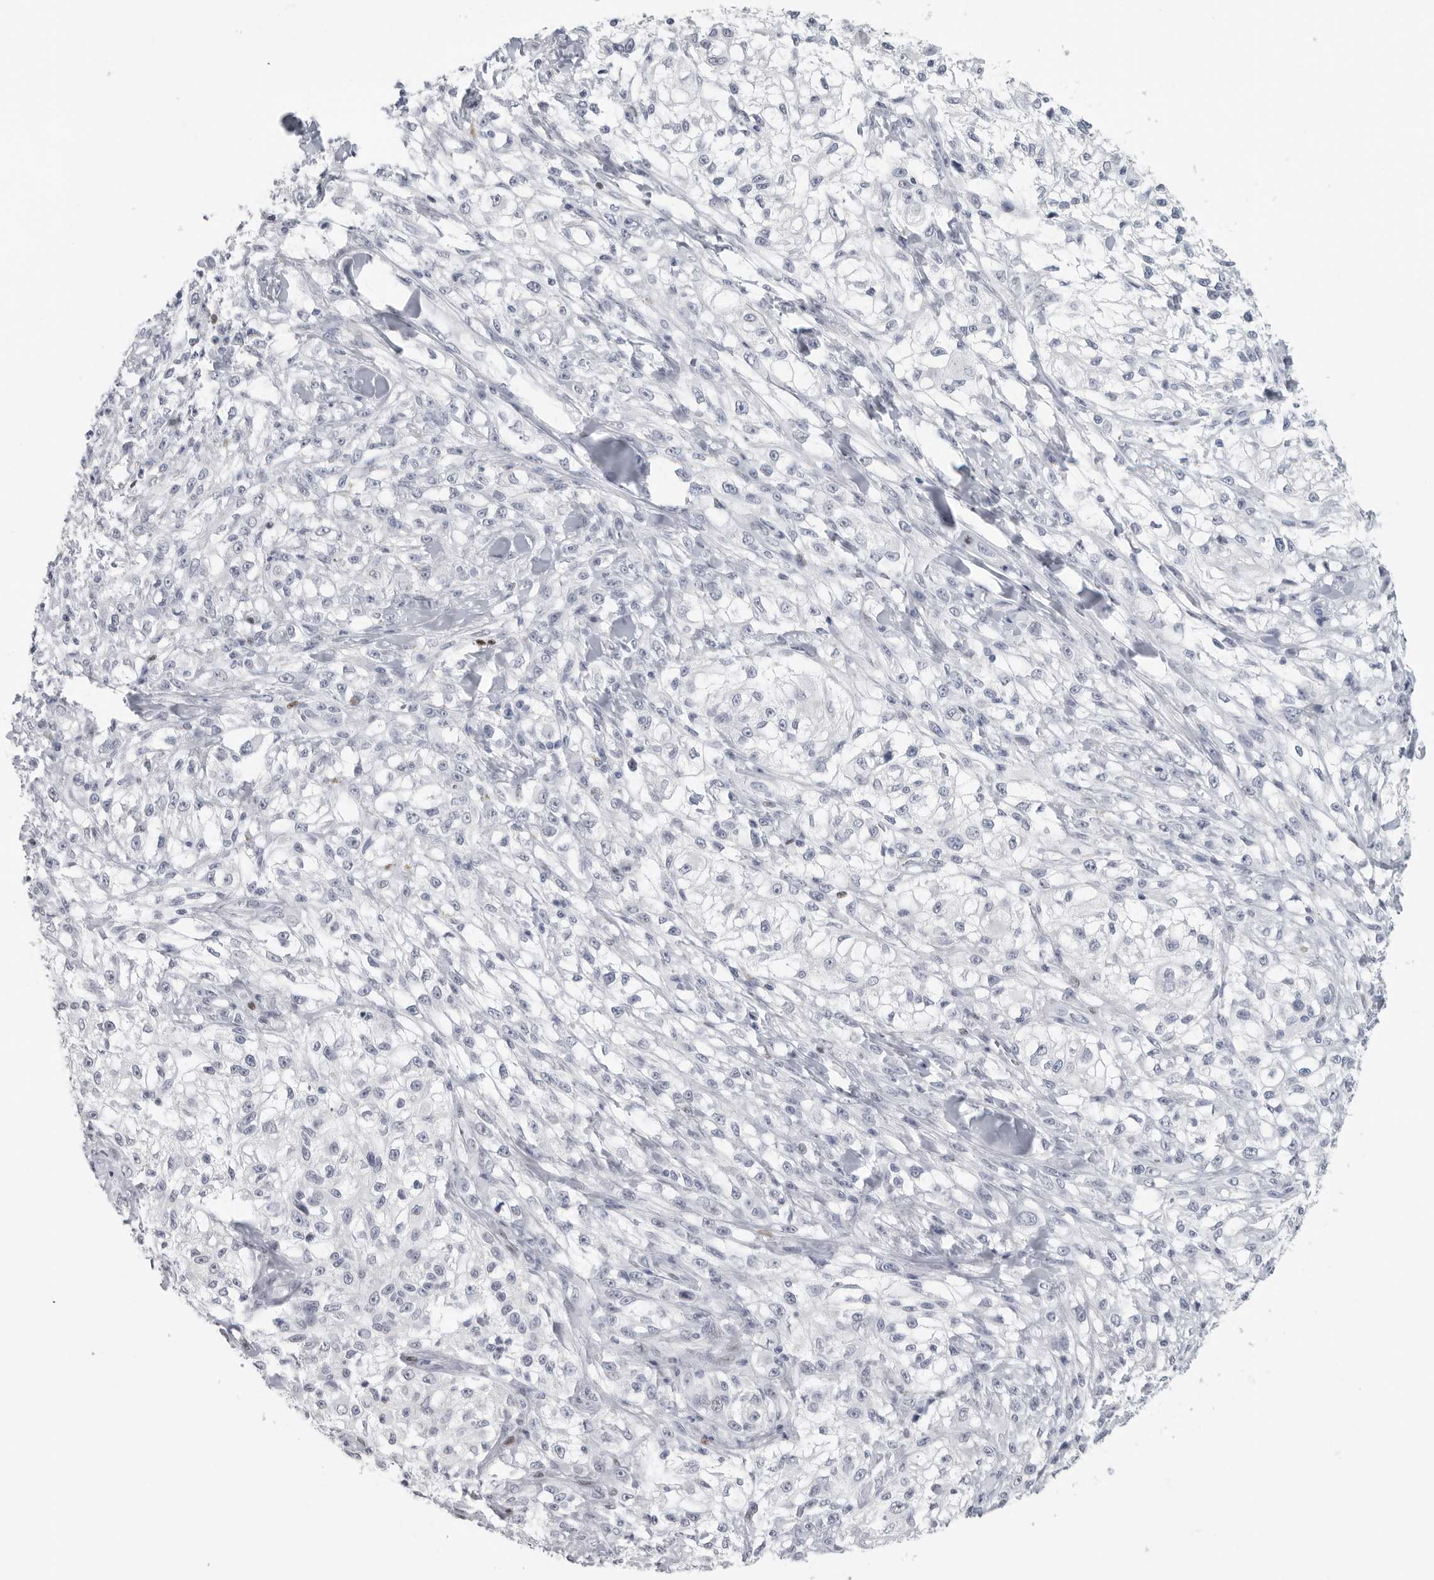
{"staining": {"intensity": "negative", "quantity": "none", "location": "none"}, "tissue": "melanoma", "cell_type": "Tumor cells", "image_type": "cancer", "snomed": [{"axis": "morphology", "description": "Malignant melanoma, NOS"}, {"axis": "topography", "description": "Skin of head"}], "caption": "Tumor cells are negative for protein expression in human malignant melanoma.", "gene": "SATB2", "patient": {"sex": "male", "age": 83}}